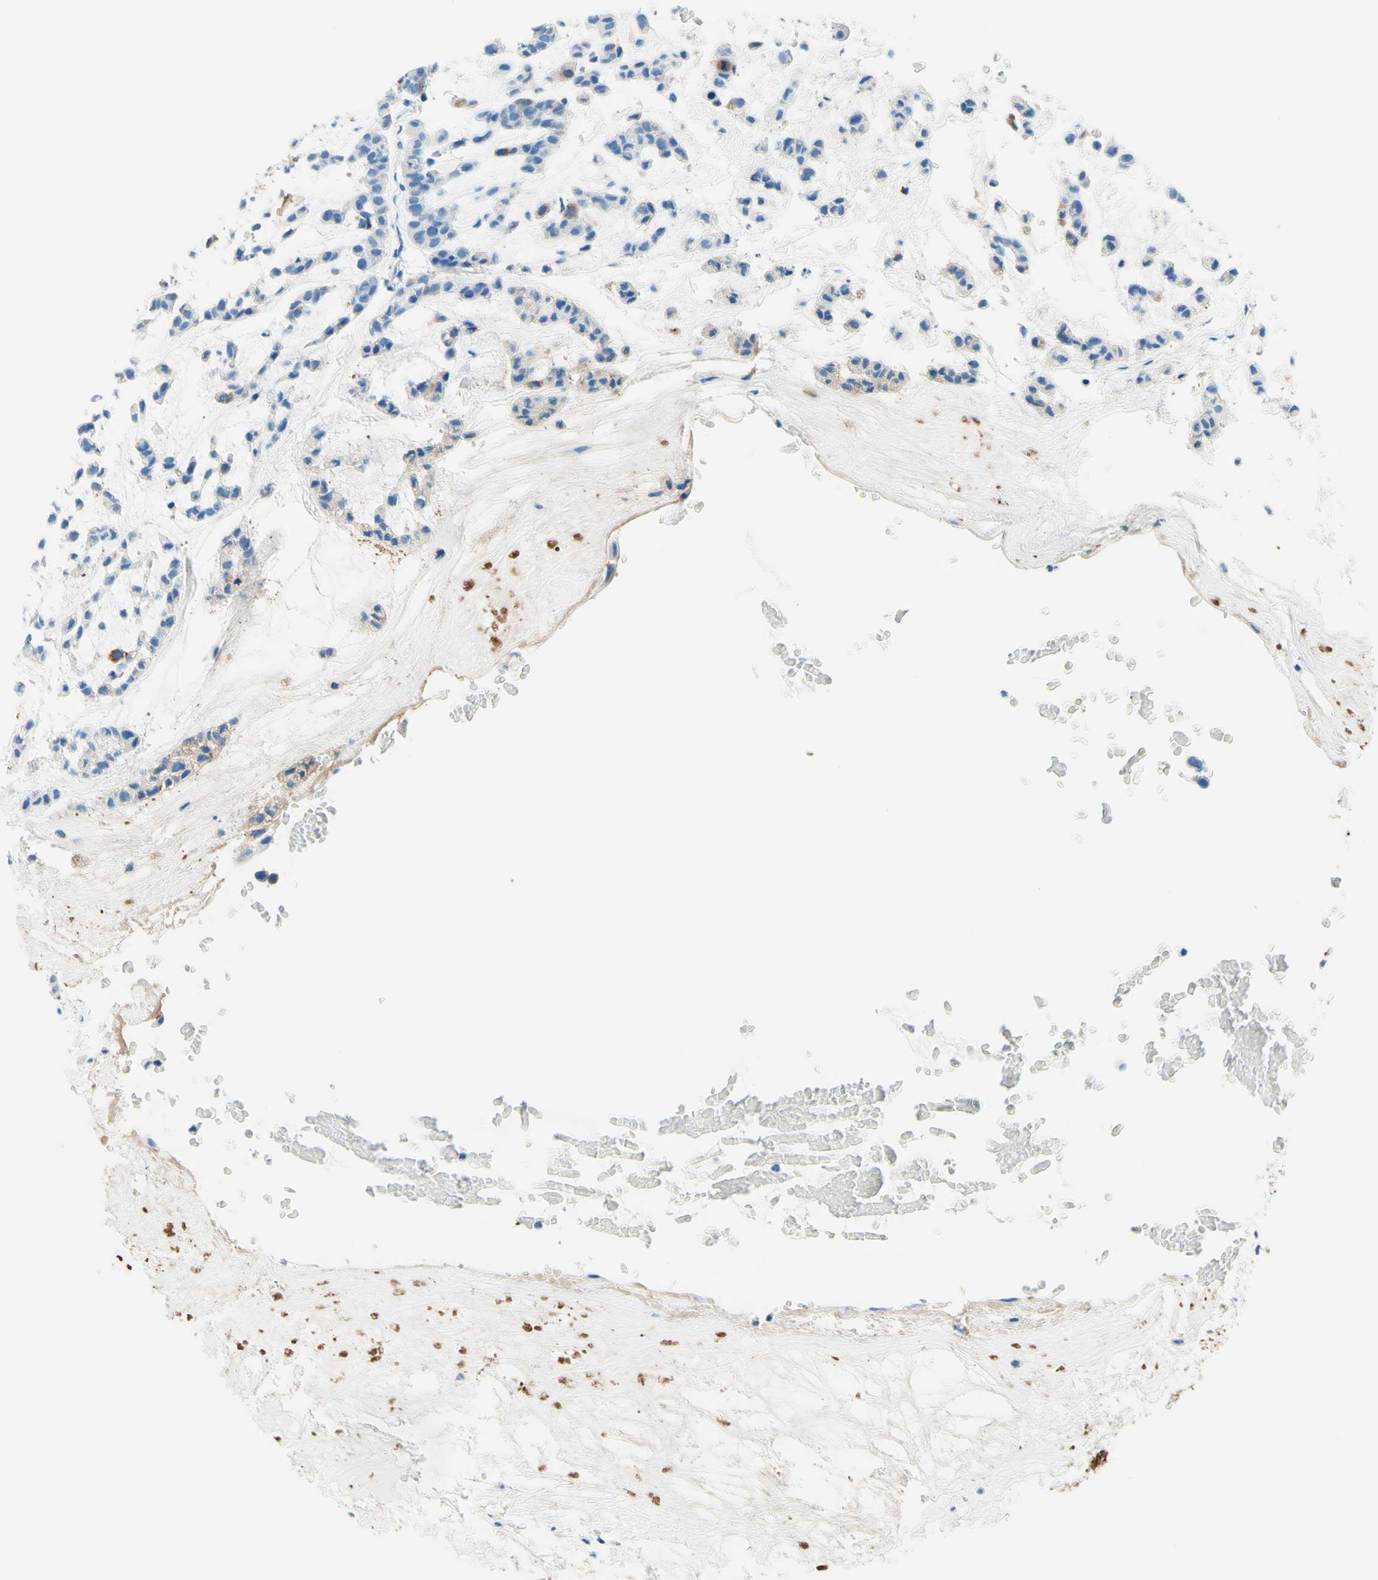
{"staining": {"intensity": "negative", "quantity": "none", "location": "none"}, "tissue": "head and neck cancer", "cell_type": "Tumor cells", "image_type": "cancer", "snomed": [{"axis": "morphology", "description": "Adenocarcinoma, NOS"}, {"axis": "morphology", "description": "Adenoma, NOS"}, {"axis": "topography", "description": "Head-Neck"}], "caption": "DAB immunohistochemical staining of head and neck cancer demonstrates no significant staining in tumor cells.", "gene": "MFAP5", "patient": {"sex": "female", "age": 55}}